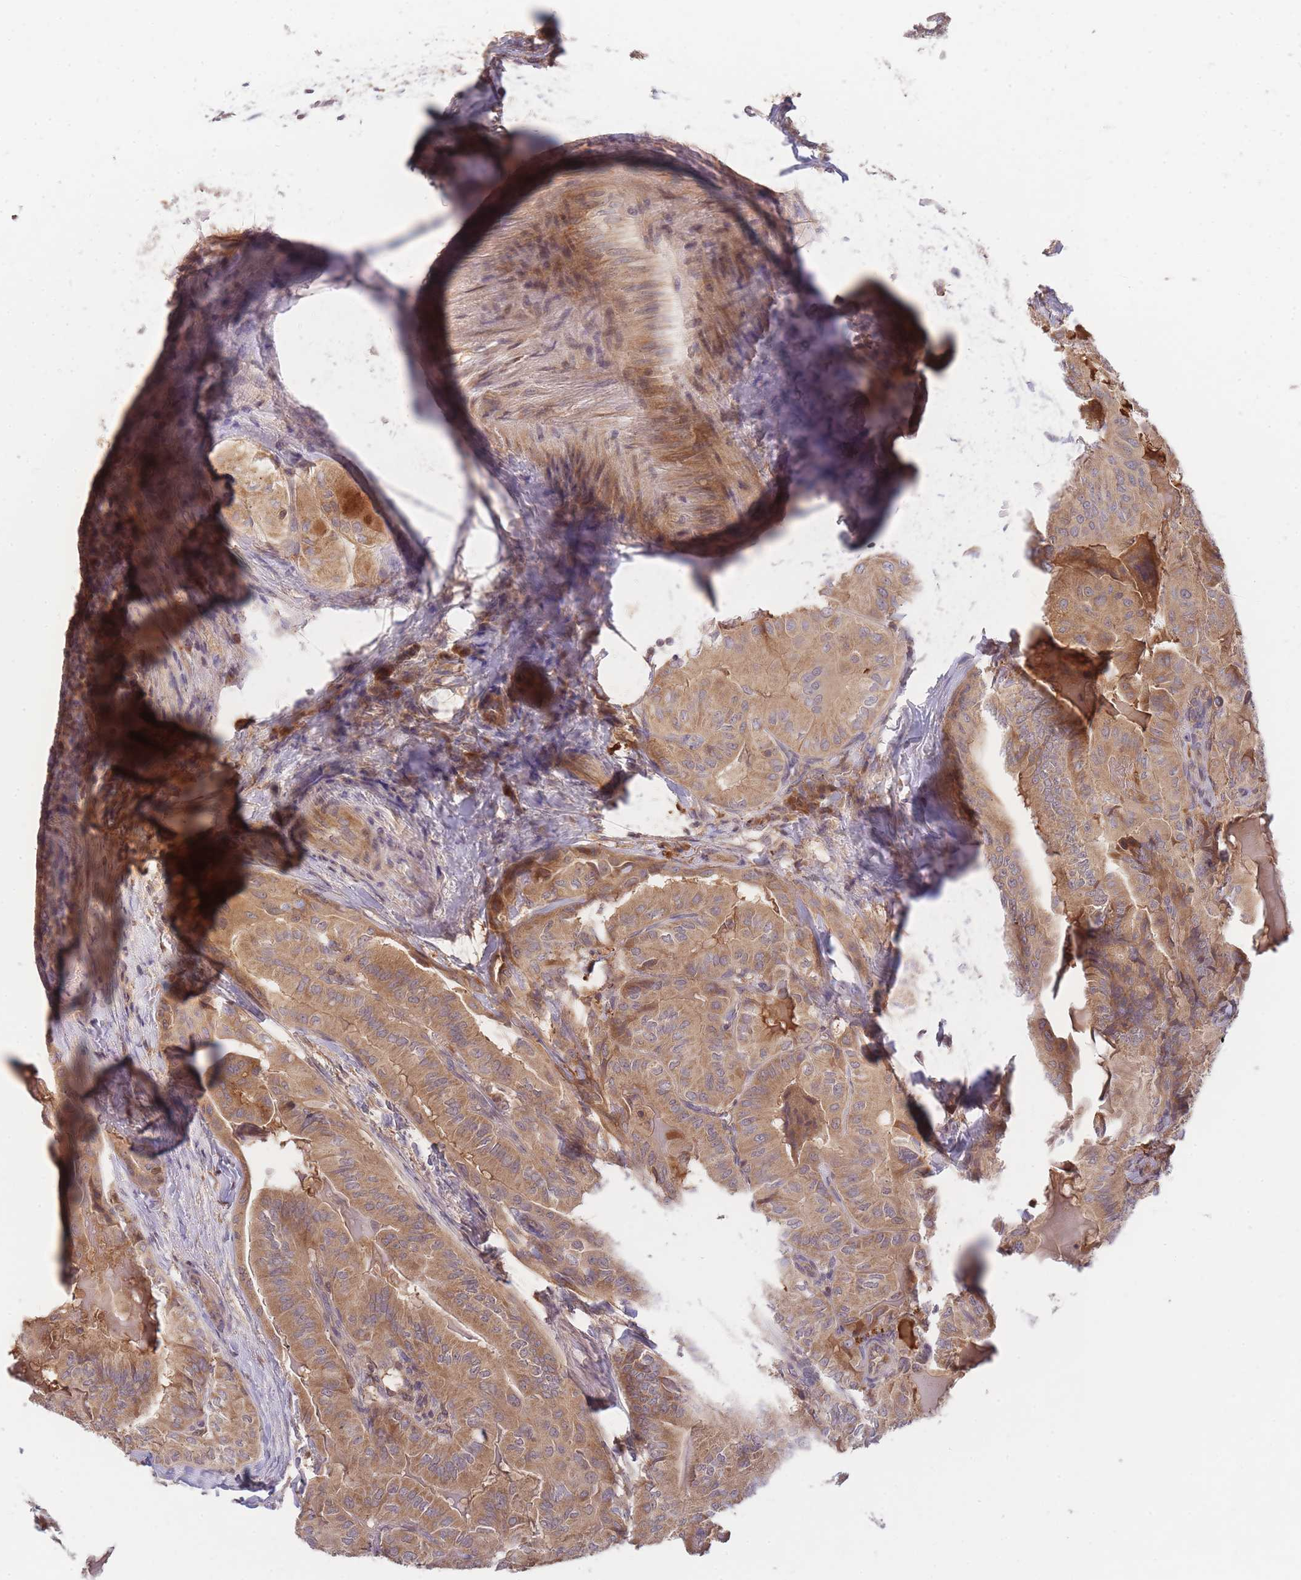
{"staining": {"intensity": "moderate", "quantity": ">75%", "location": "cytoplasmic/membranous"}, "tissue": "thyroid cancer", "cell_type": "Tumor cells", "image_type": "cancer", "snomed": [{"axis": "morphology", "description": "Papillary adenocarcinoma, NOS"}, {"axis": "topography", "description": "Thyroid gland"}], "caption": "Moderate cytoplasmic/membranous protein positivity is appreciated in approximately >75% of tumor cells in thyroid papillary adenocarcinoma. The protein is shown in brown color, while the nuclei are stained blue.", "gene": "RALGDS", "patient": {"sex": "female", "age": 68}}